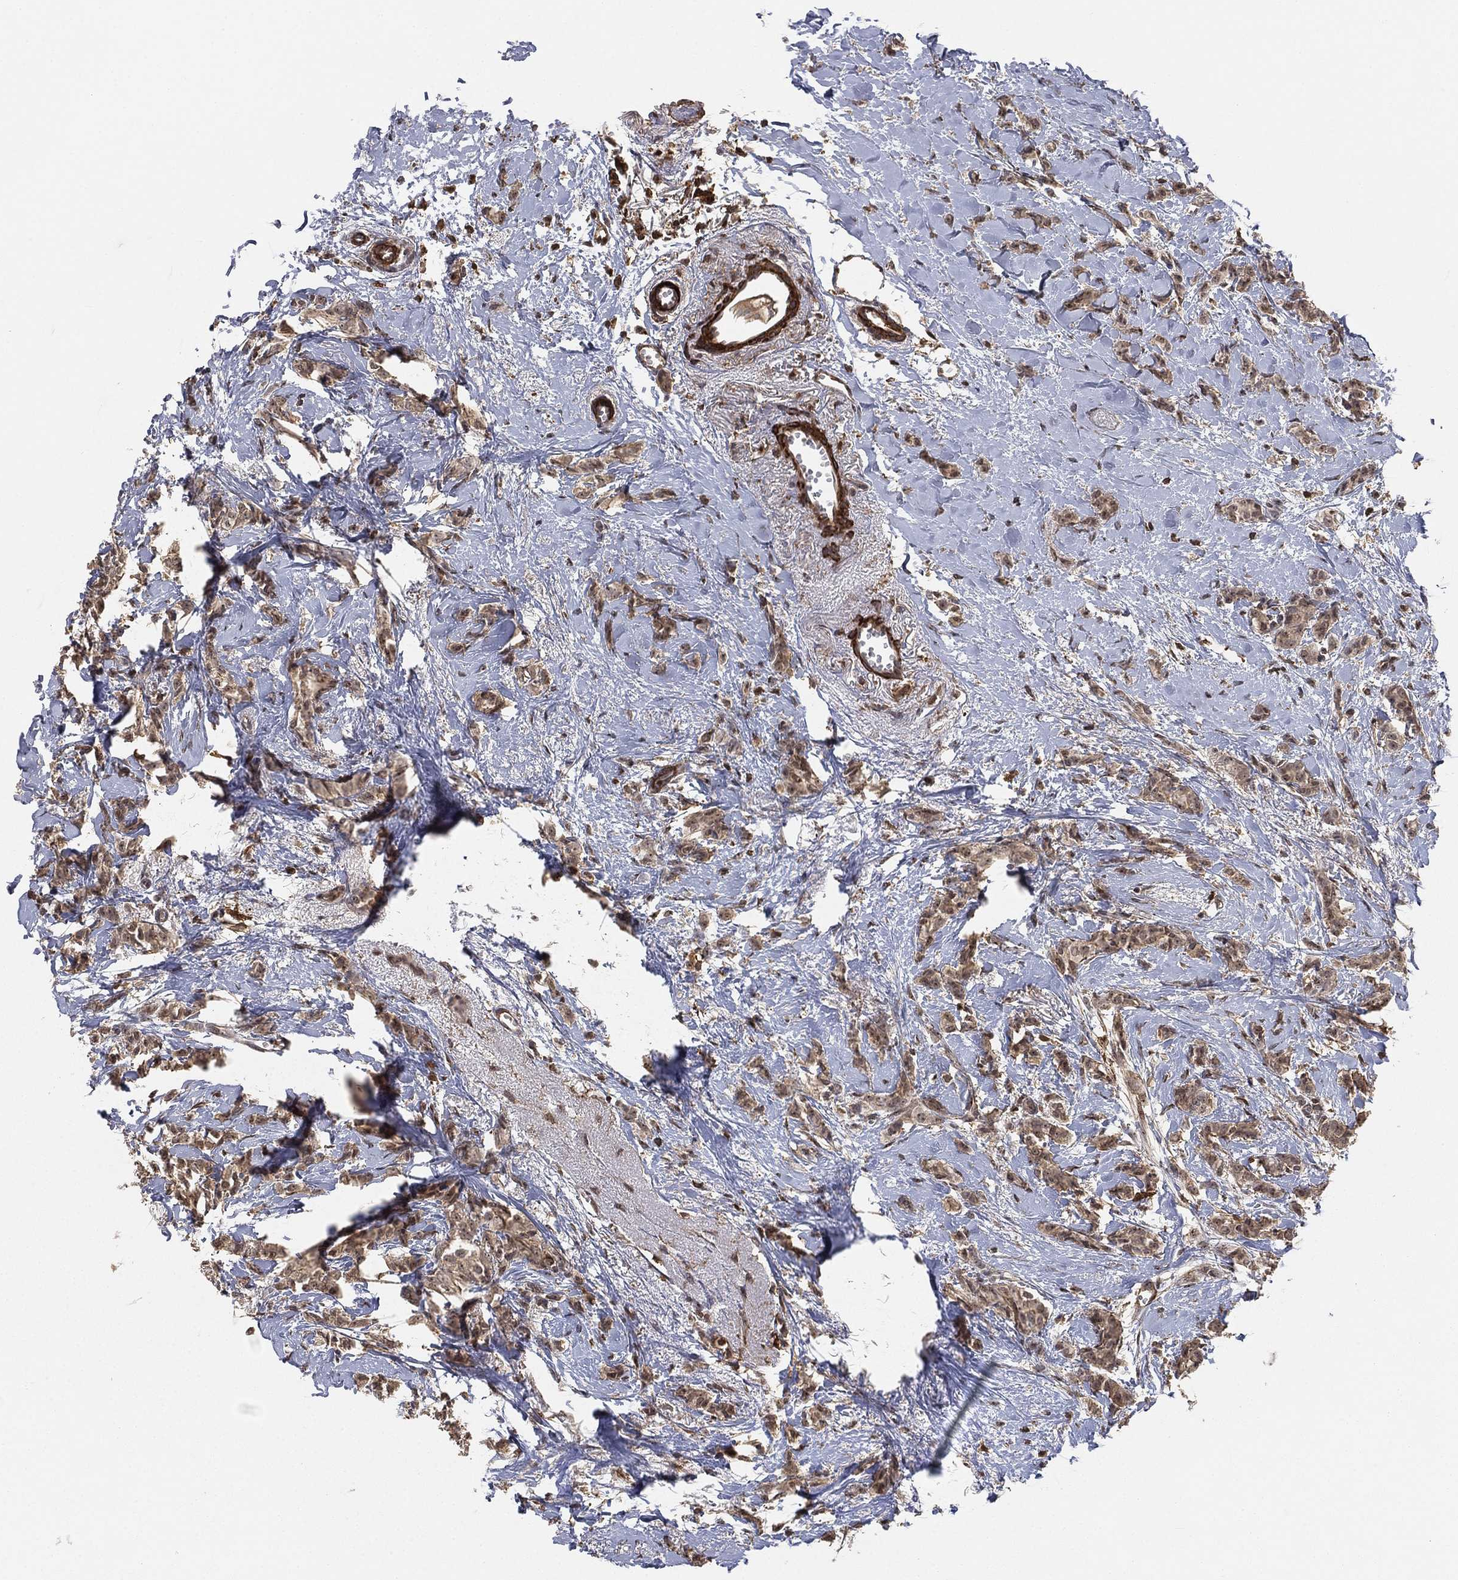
{"staining": {"intensity": "moderate", "quantity": ">75%", "location": "cytoplasmic/membranous"}, "tissue": "breast cancer", "cell_type": "Tumor cells", "image_type": "cancer", "snomed": [{"axis": "morphology", "description": "Duct carcinoma"}, {"axis": "topography", "description": "Breast"}], "caption": "Breast cancer (intraductal carcinoma) stained with DAB (3,3'-diaminobenzidine) immunohistochemistry (IHC) exhibits medium levels of moderate cytoplasmic/membranous expression in approximately >75% of tumor cells. The staining was performed using DAB, with brown indicating positive protein expression. Nuclei are stained blue with hematoxylin.", "gene": "CRYL1", "patient": {"sex": "female", "age": 85}}